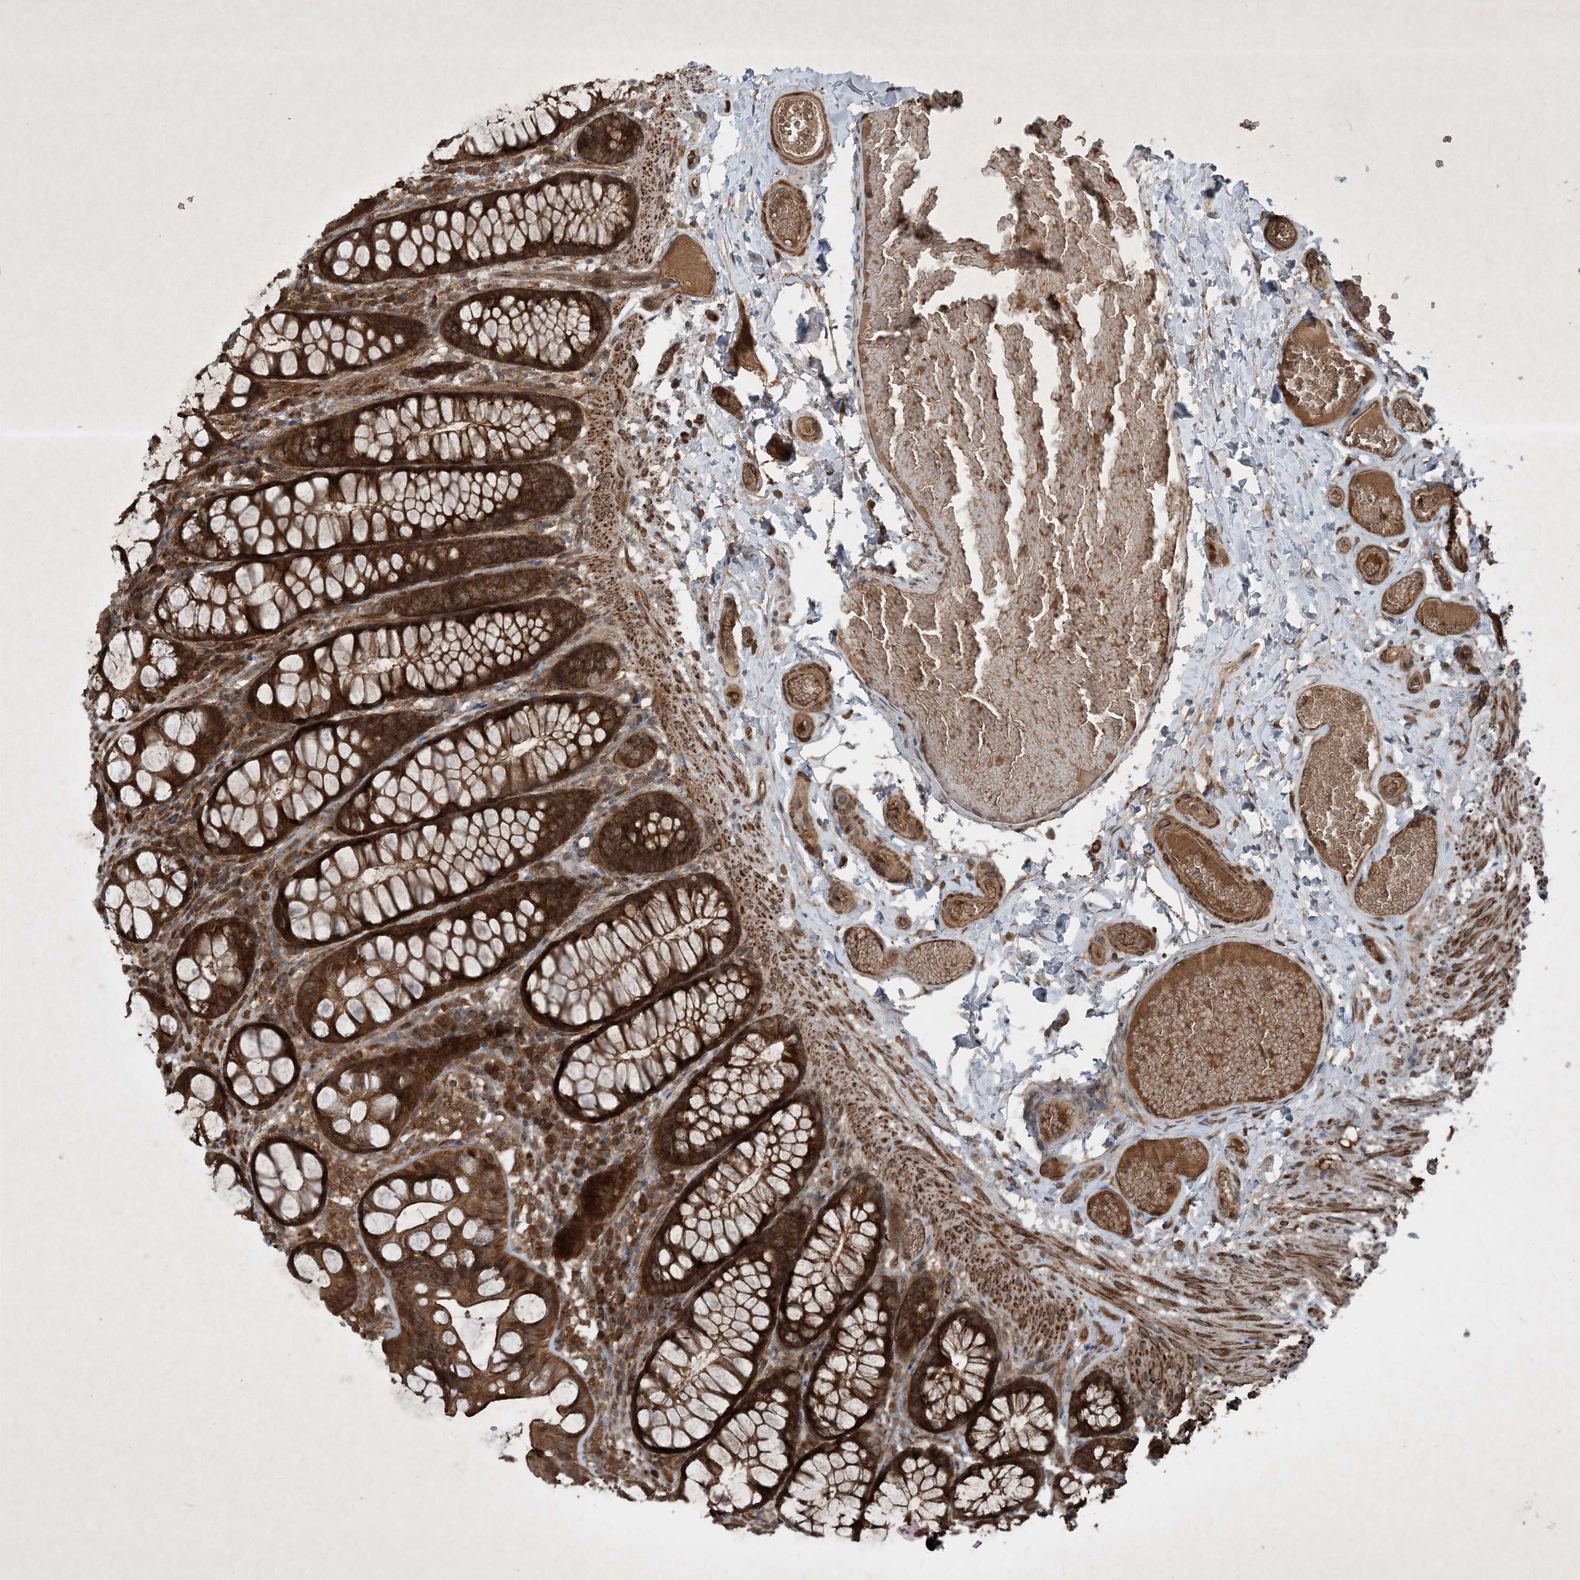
{"staining": {"intensity": "moderate", "quantity": ">75%", "location": "cytoplasmic/membranous"}, "tissue": "colon", "cell_type": "Endothelial cells", "image_type": "normal", "snomed": [{"axis": "morphology", "description": "Normal tissue, NOS"}, {"axis": "topography", "description": "Colon"}], "caption": "Immunohistochemistry (IHC) staining of benign colon, which shows medium levels of moderate cytoplasmic/membranous staining in approximately >75% of endothelial cells indicating moderate cytoplasmic/membranous protein staining. The staining was performed using DAB (brown) for protein detection and nuclei were counterstained in hematoxylin (blue).", "gene": "GNG5", "patient": {"sex": "male", "age": 47}}